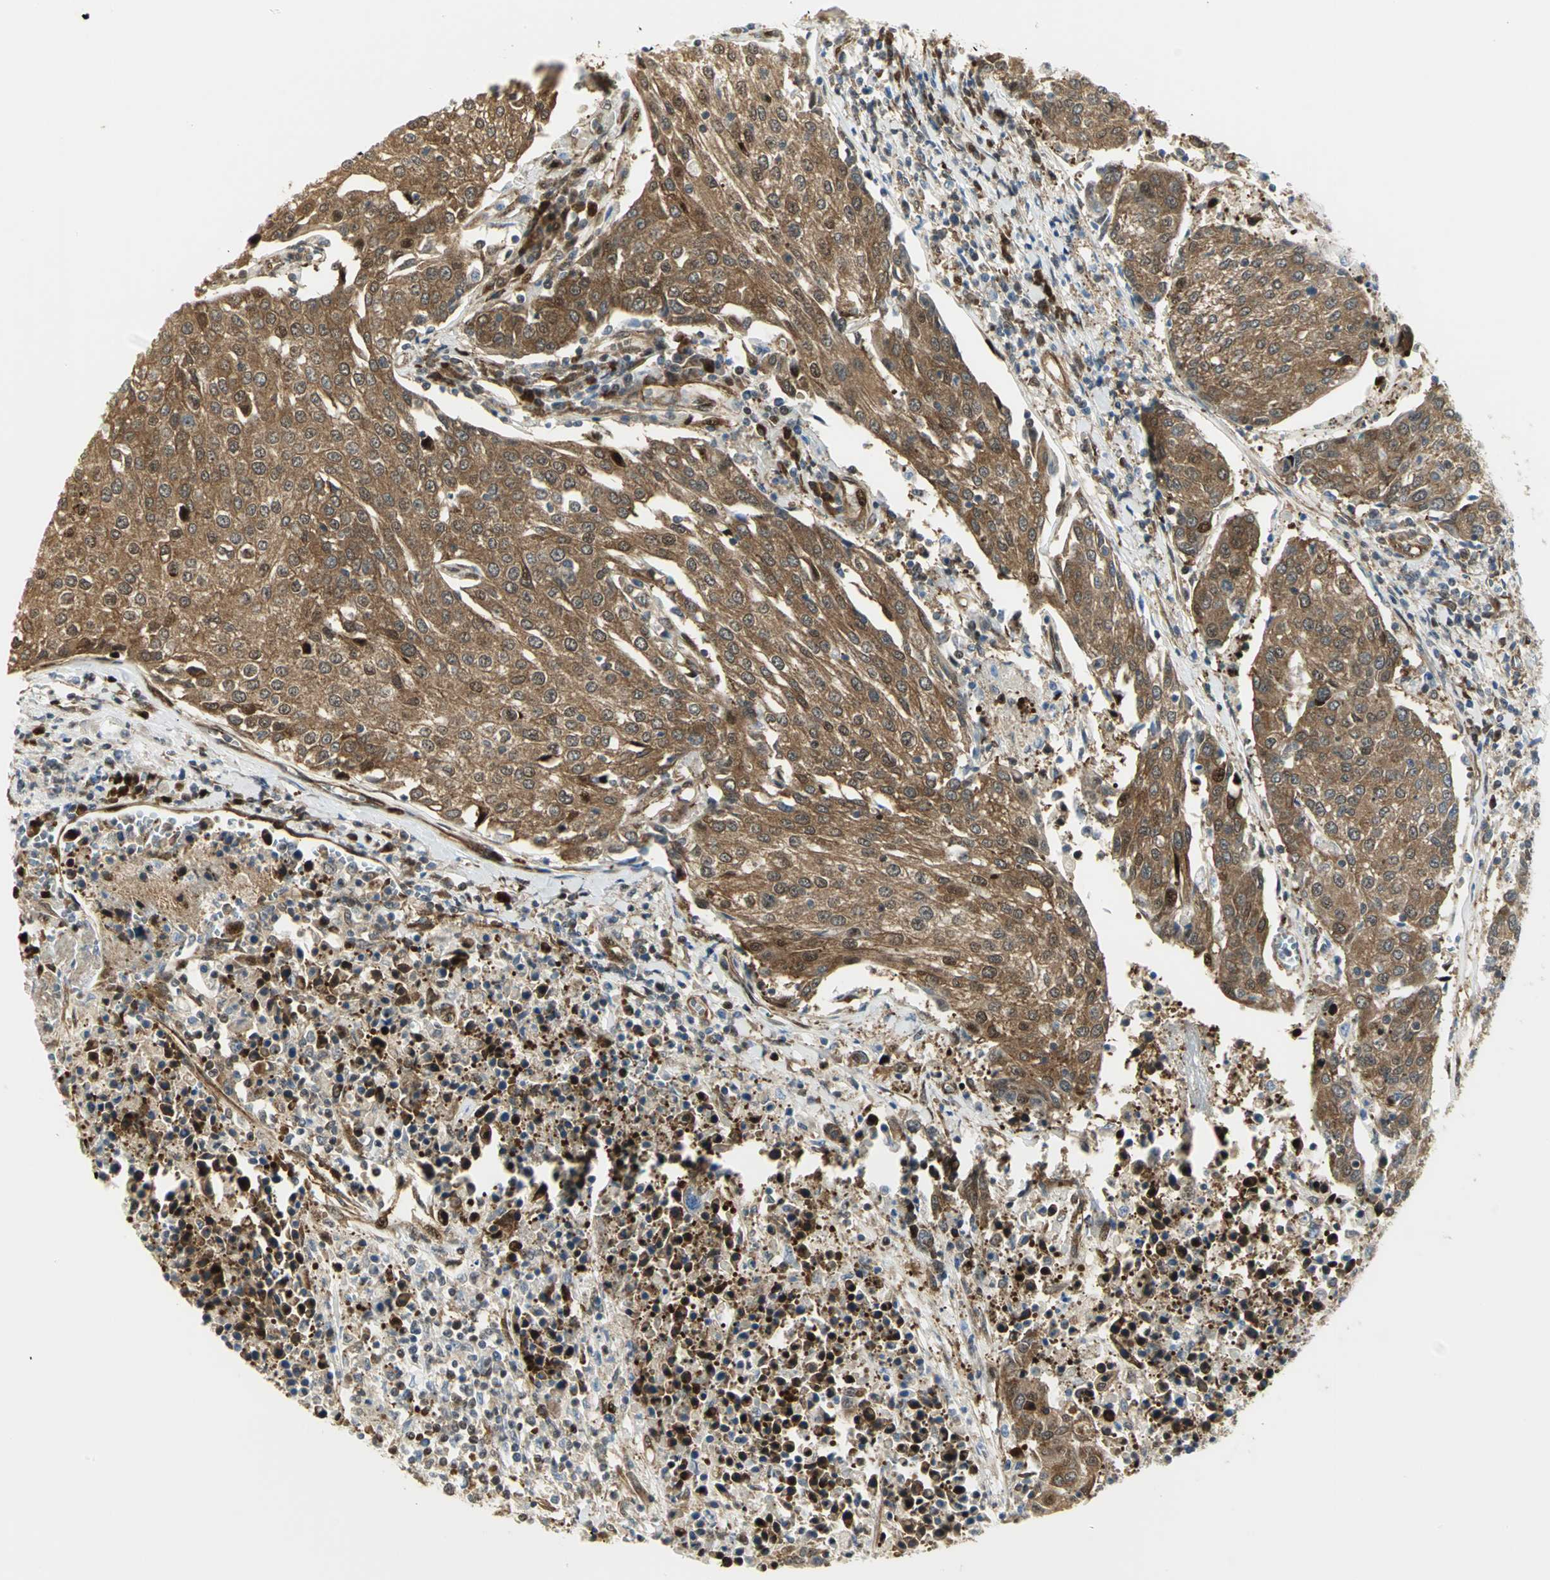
{"staining": {"intensity": "moderate", "quantity": ">75%", "location": "cytoplasmic/membranous"}, "tissue": "urothelial cancer", "cell_type": "Tumor cells", "image_type": "cancer", "snomed": [{"axis": "morphology", "description": "Urothelial carcinoma, High grade"}, {"axis": "topography", "description": "Urinary bladder"}], "caption": "A high-resolution photomicrograph shows immunohistochemistry staining of urothelial cancer, which exhibits moderate cytoplasmic/membranous expression in approximately >75% of tumor cells.", "gene": "EEA1", "patient": {"sex": "female", "age": 85}}